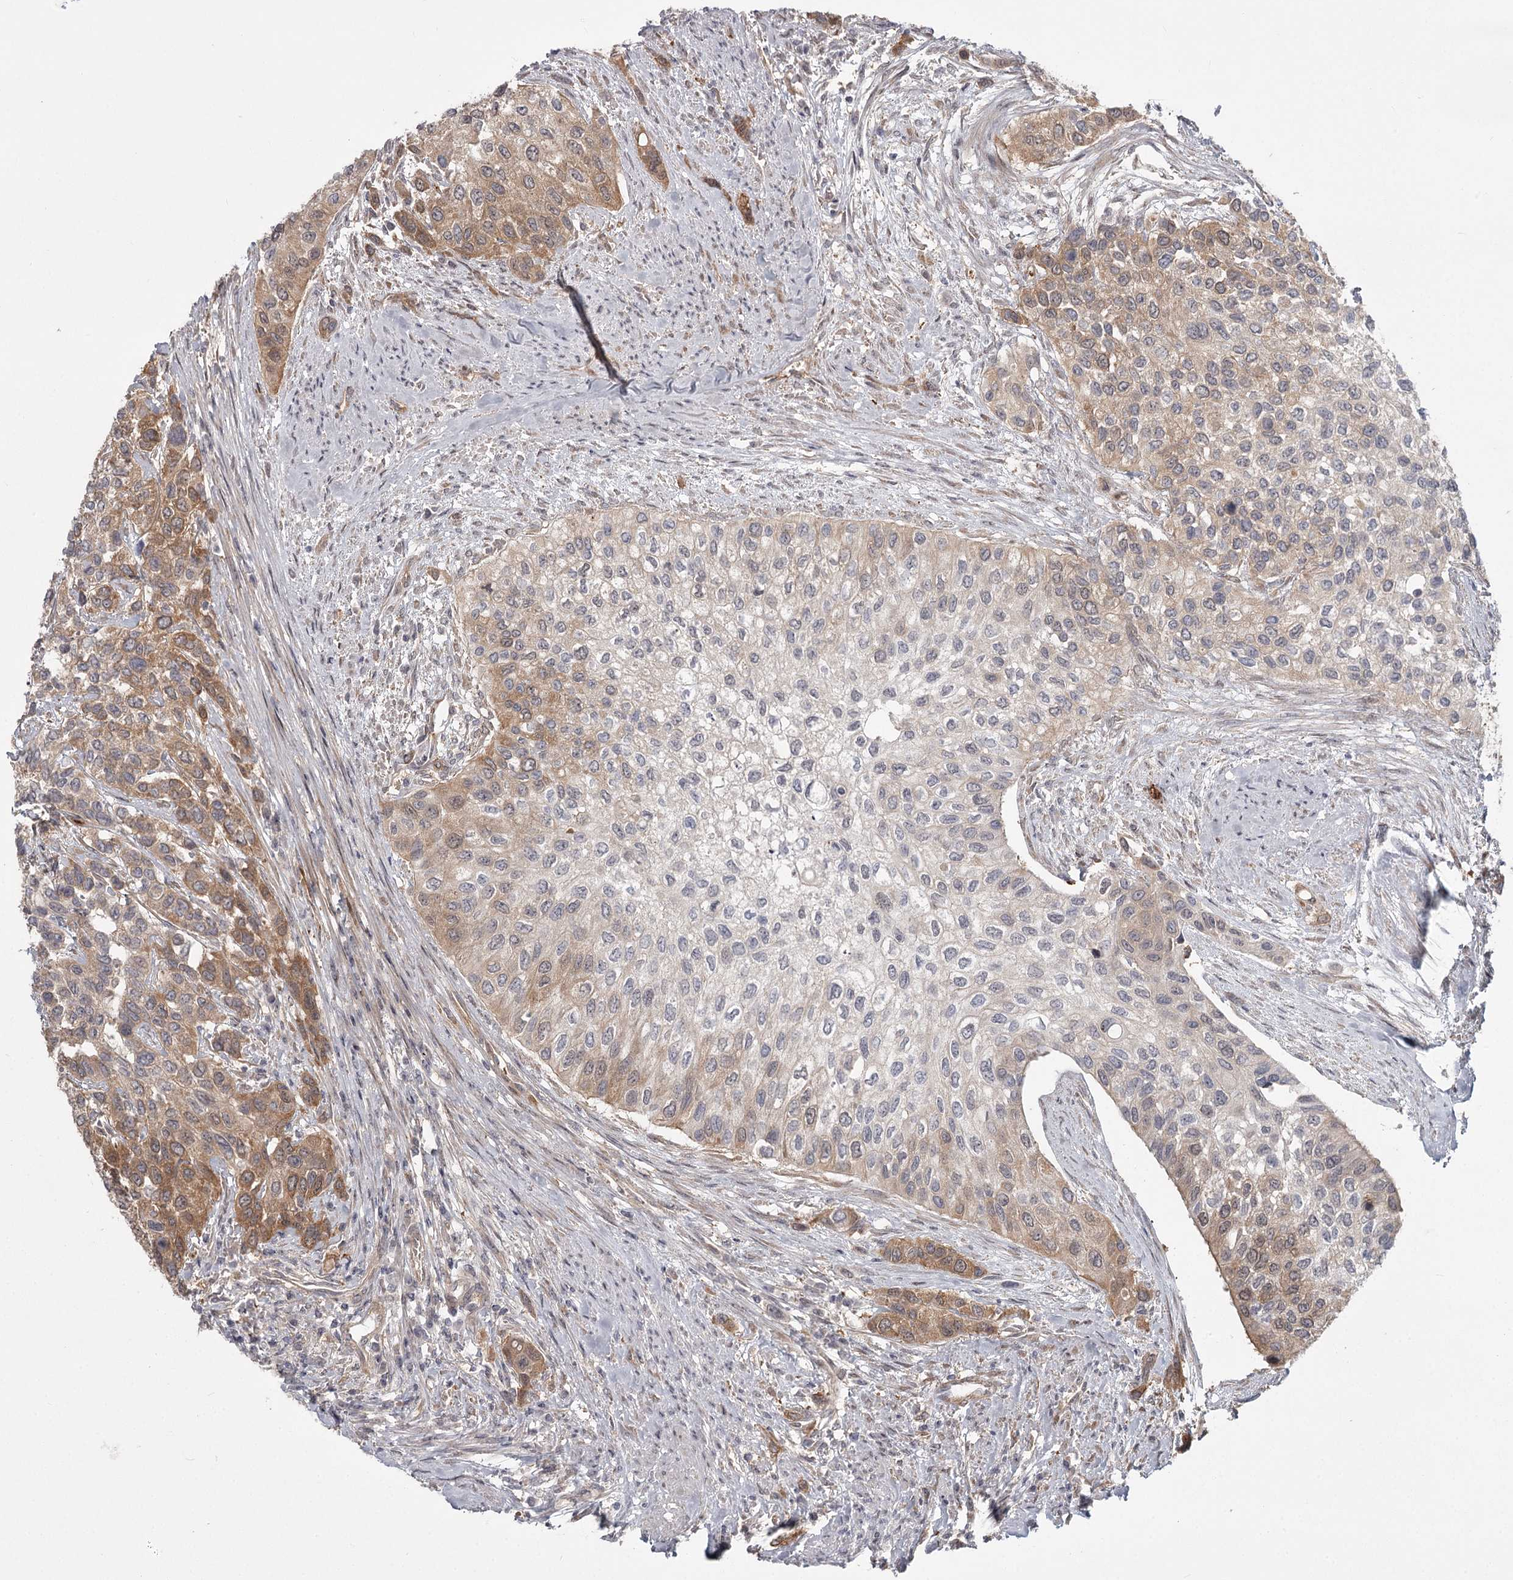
{"staining": {"intensity": "moderate", "quantity": "<25%", "location": "cytoplasmic/membranous"}, "tissue": "urothelial cancer", "cell_type": "Tumor cells", "image_type": "cancer", "snomed": [{"axis": "morphology", "description": "Normal tissue, NOS"}, {"axis": "morphology", "description": "Urothelial carcinoma, High grade"}, {"axis": "topography", "description": "Vascular tissue"}, {"axis": "topography", "description": "Urinary bladder"}], "caption": "This is an image of immunohistochemistry (IHC) staining of urothelial cancer, which shows moderate positivity in the cytoplasmic/membranous of tumor cells.", "gene": "CCNG2", "patient": {"sex": "female", "age": 56}}